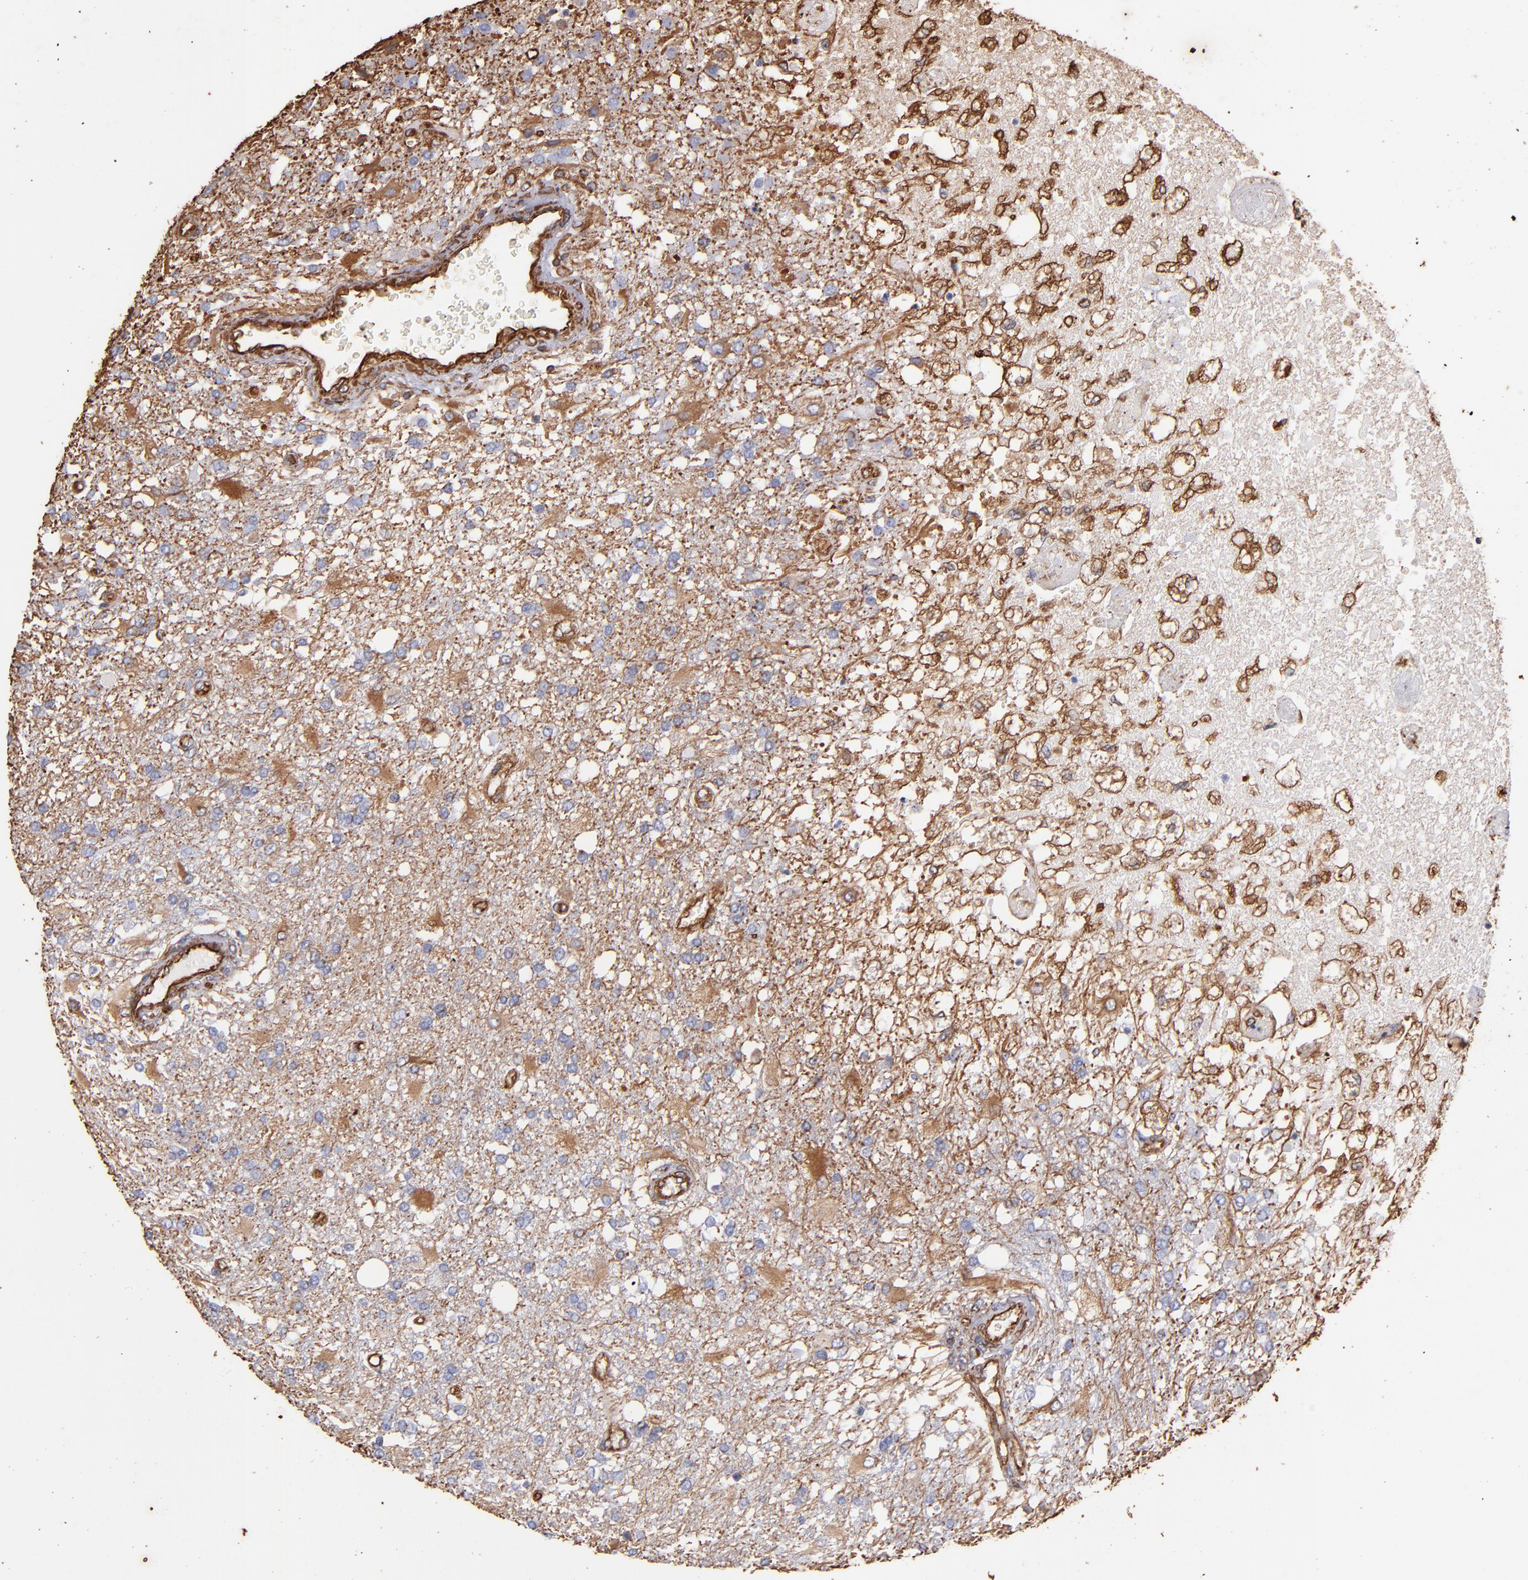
{"staining": {"intensity": "moderate", "quantity": "25%-75%", "location": "cytoplasmic/membranous"}, "tissue": "glioma", "cell_type": "Tumor cells", "image_type": "cancer", "snomed": [{"axis": "morphology", "description": "Glioma, malignant, High grade"}, {"axis": "topography", "description": "Cerebral cortex"}], "caption": "Approximately 25%-75% of tumor cells in human high-grade glioma (malignant) reveal moderate cytoplasmic/membranous protein positivity as visualized by brown immunohistochemical staining.", "gene": "VIM", "patient": {"sex": "male", "age": 79}}